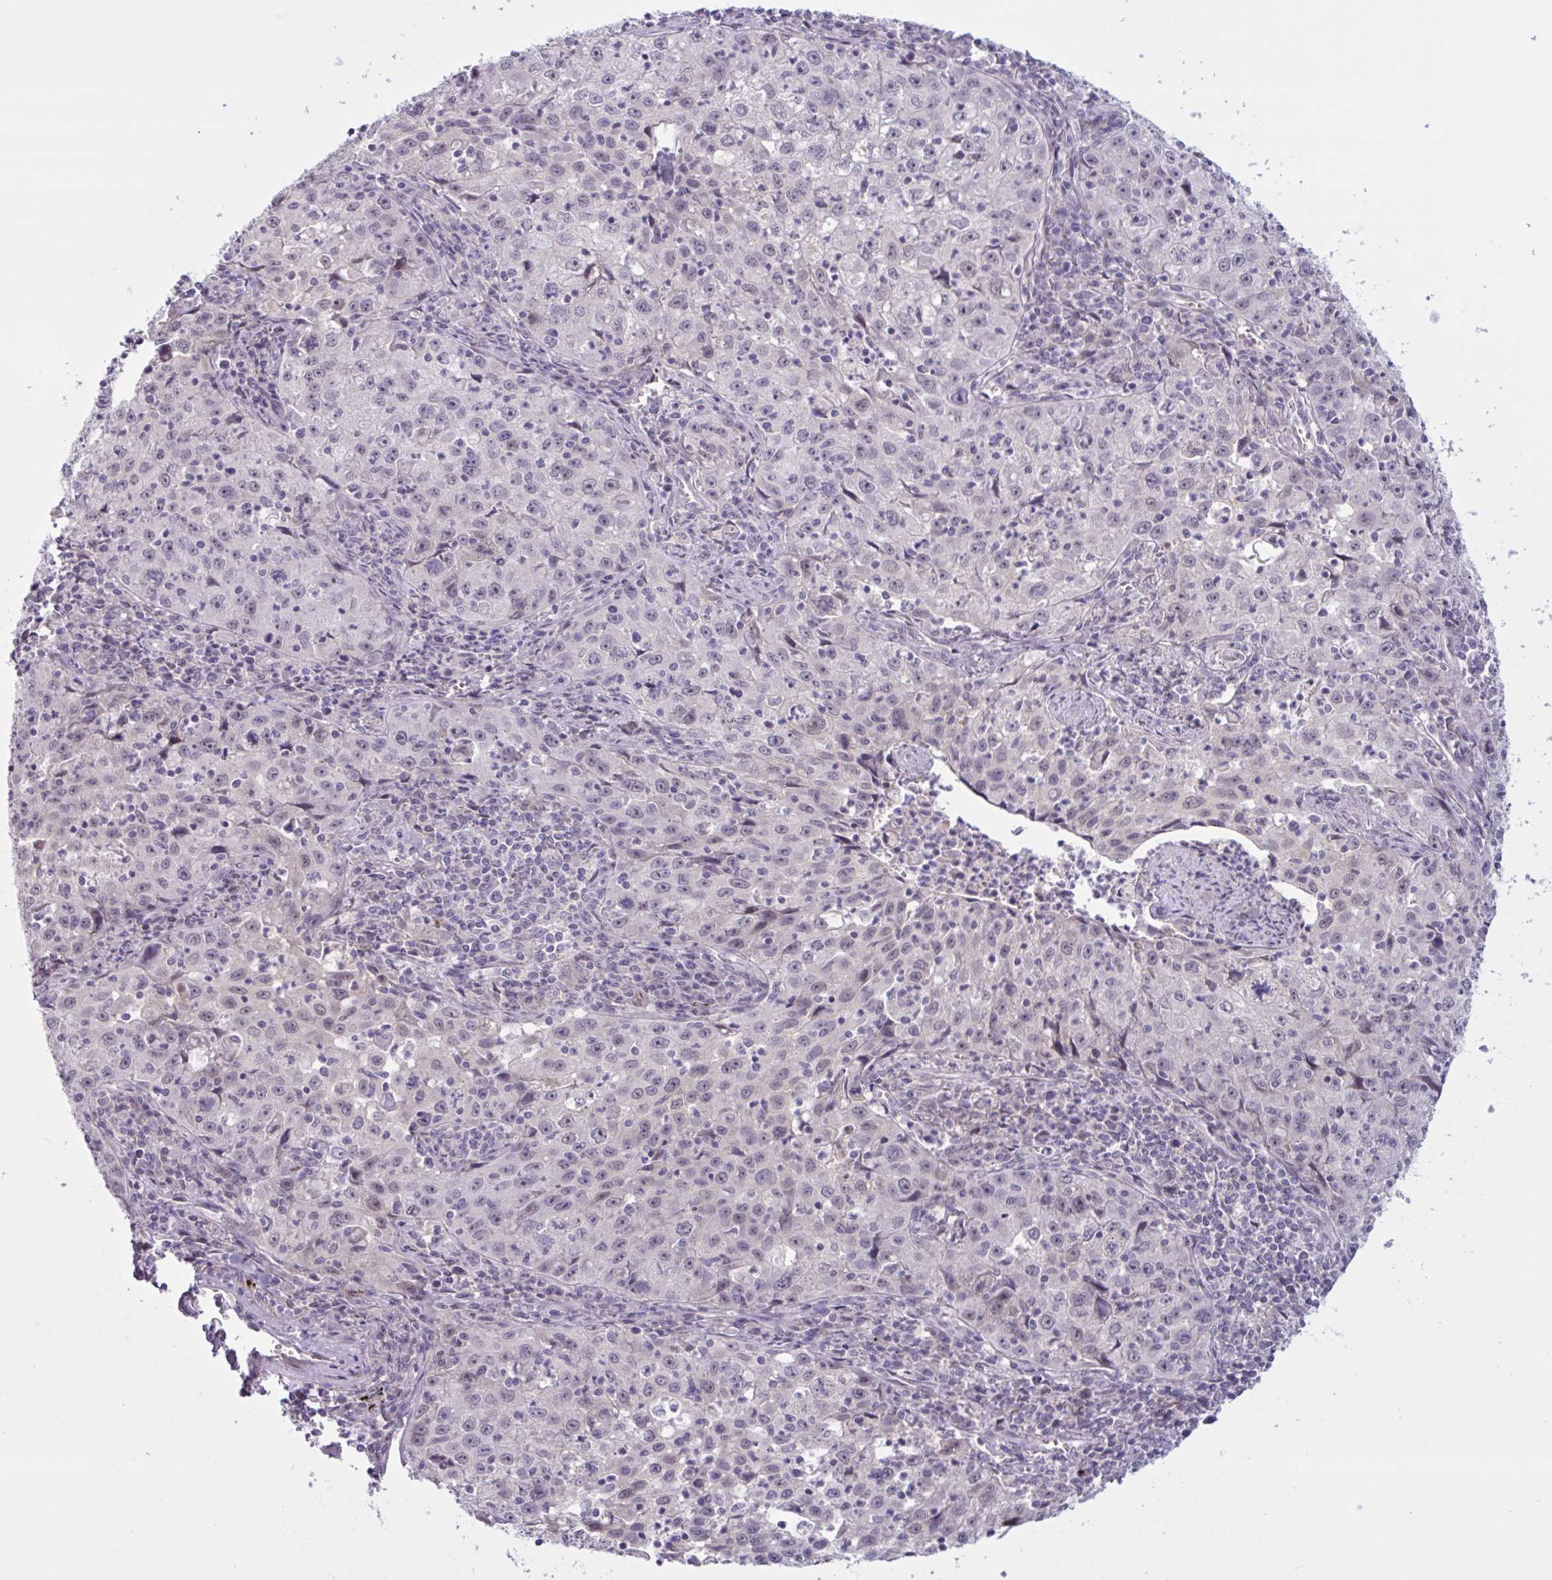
{"staining": {"intensity": "negative", "quantity": "none", "location": "none"}, "tissue": "lung cancer", "cell_type": "Tumor cells", "image_type": "cancer", "snomed": [{"axis": "morphology", "description": "Squamous cell carcinoma, NOS"}, {"axis": "topography", "description": "Lung"}], "caption": "There is no significant positivity in tumor cells of squamous cell carcinoma (lung).", "gene": "RFPL4B", "patient": {"sex": "male", "age": 71}}